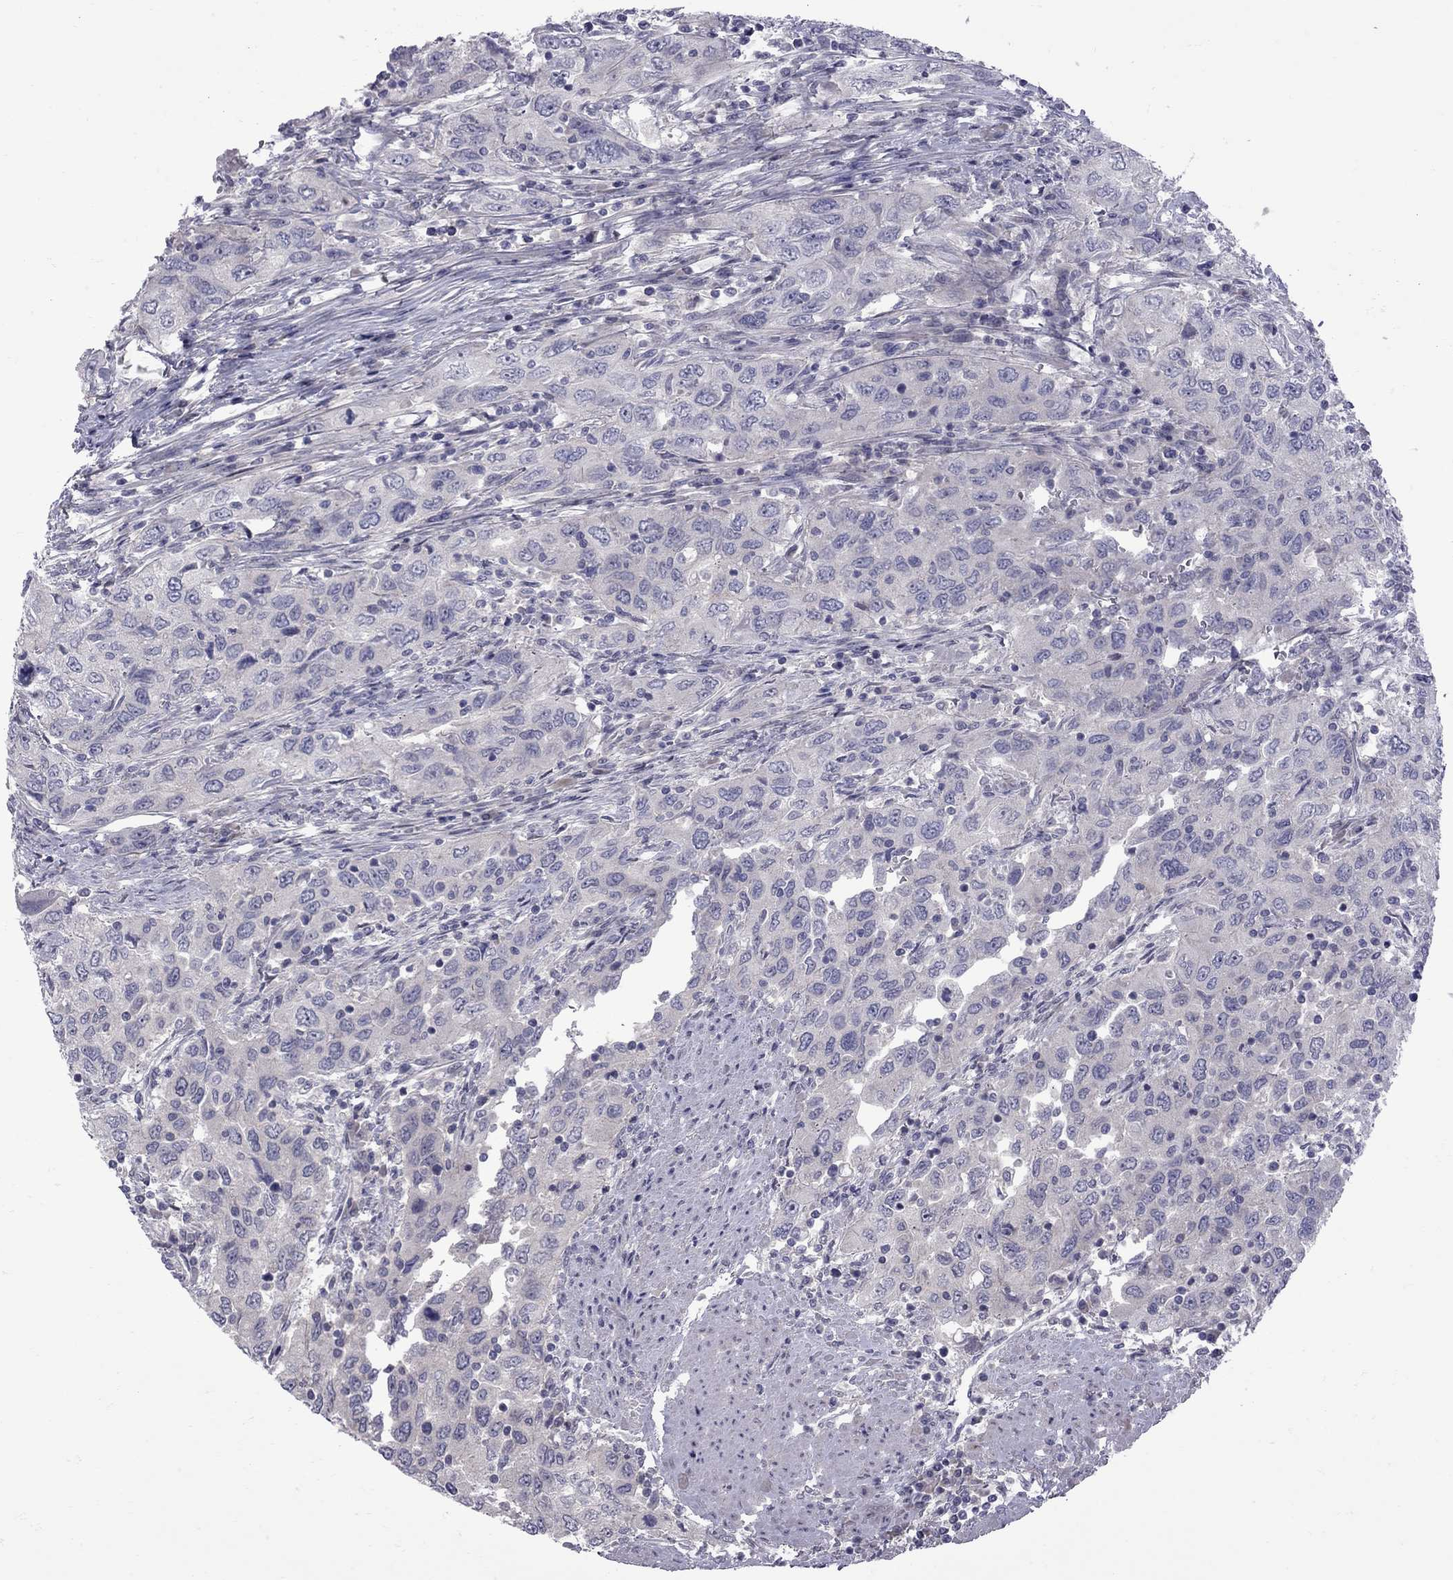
{"staining": {"intensity": "negative", "quantity": "none", "location": "none"}, "tissue": "urothelial cancer", "cell_type": "Tumor cells", "image_type": "cancer", "snomed": [{"axis": "morphology", "description": "Urothelial carcinoma, High grade"}, {"axis": "topography", "description": "Urinary bladder"}], "caption": "Immunohistochemistry (IHC) of urothelial carcinoma (high-grade) reveals no positivity in tumor cells.", "gene": "NRARP", "patient": {"sex": "male", "age": 76}}